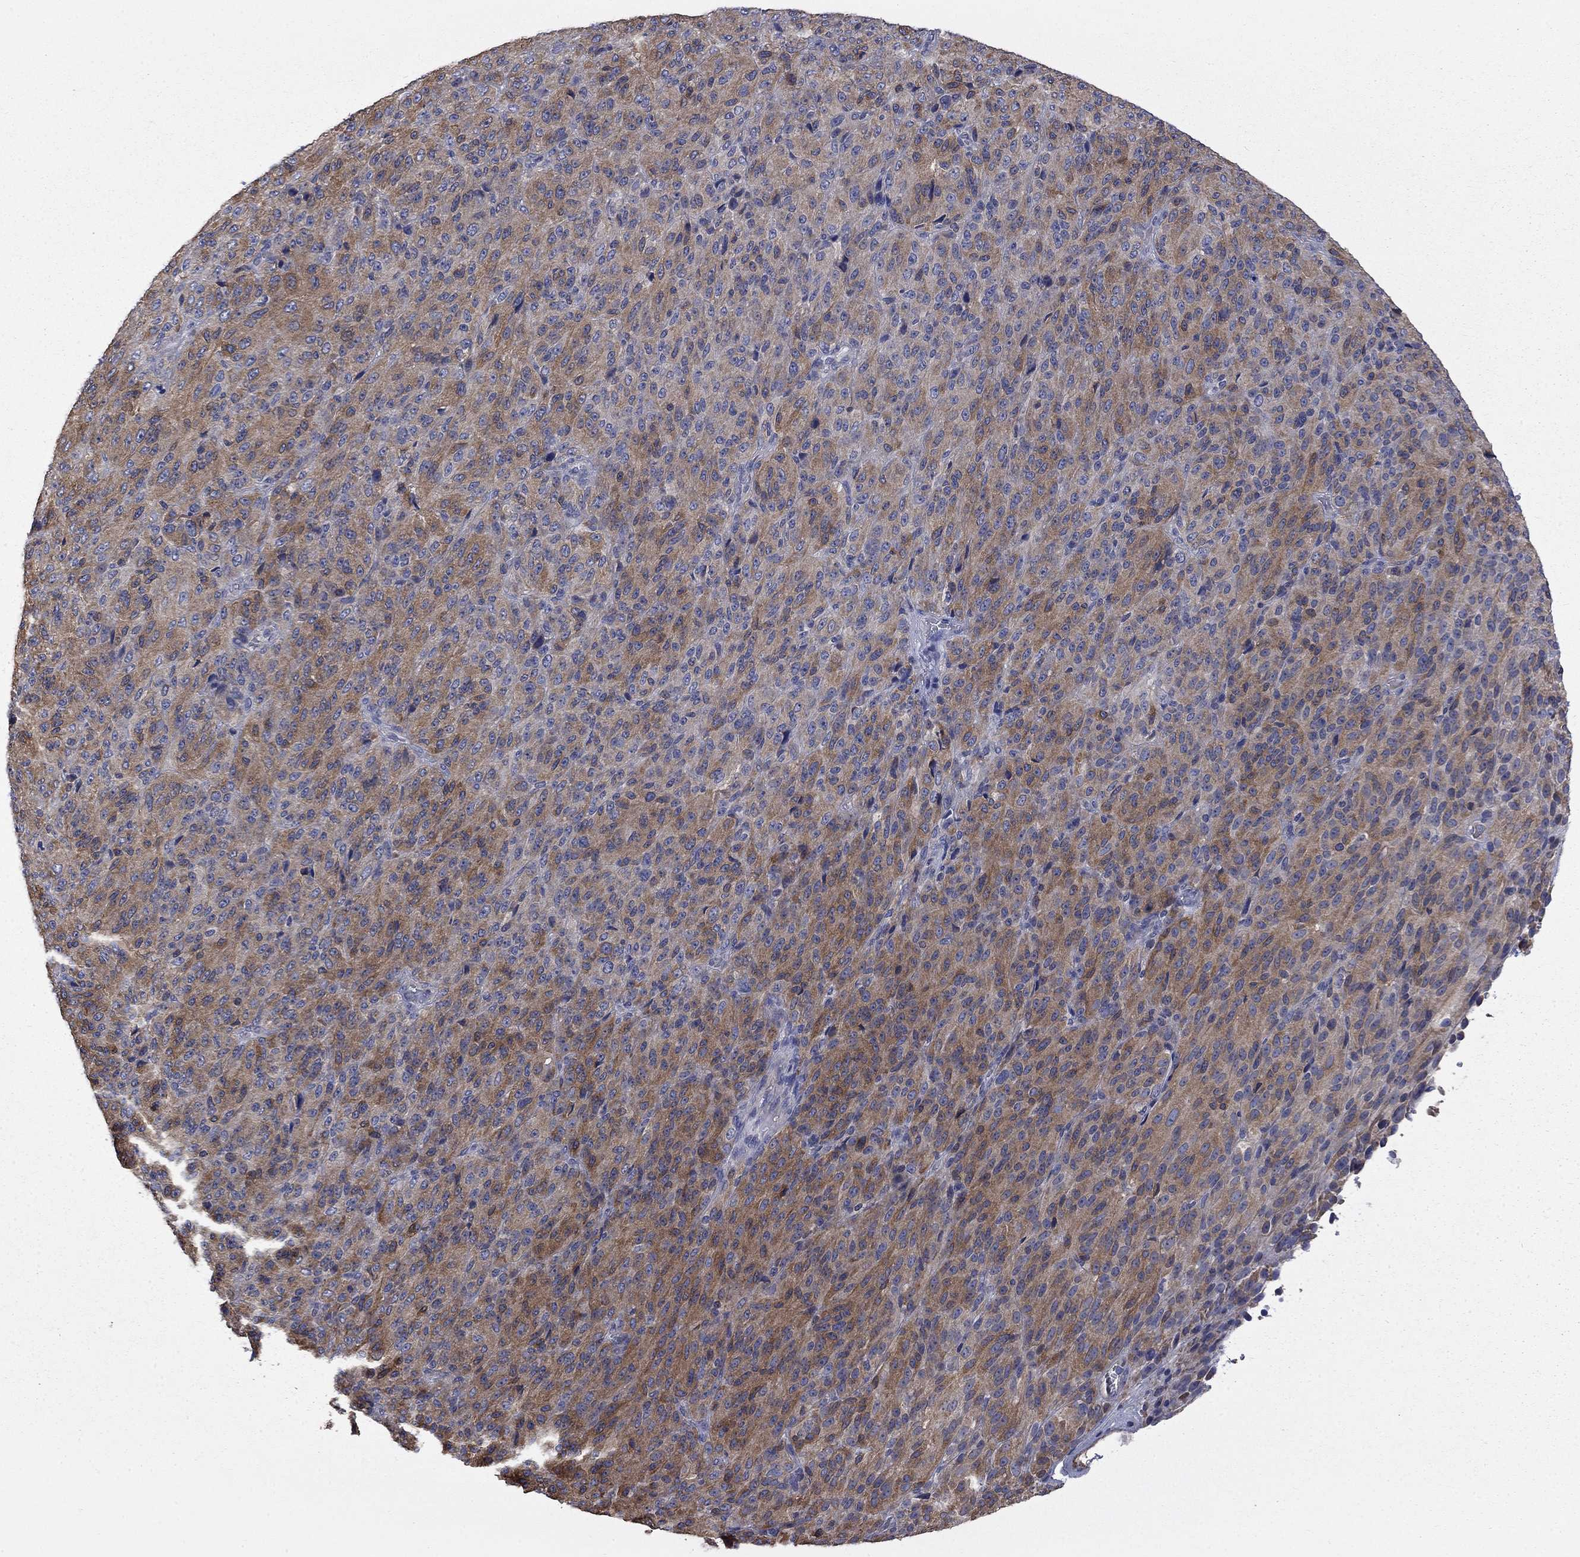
{"staining": {"intensity": "strong", "quantity": "25%-75%", "location": "cytoplasmic/membranous"}, "tissue": "melanoma", "cell_type": "Tumor cells", "image_type": "cancer", "snomed": [{"axis": "morphology", "description": "Malignant melanoma, Metastatic site"}, {"axis": "topography", "description": "Brain"}], "caption": "Malignant melanoma (metastatic site) stained for a protein exhibits strong cytoplasmic/membranous positivity in tumor cells.", "gene": "CAMKK2", "patient": {"sex": "female", "age": 56}}